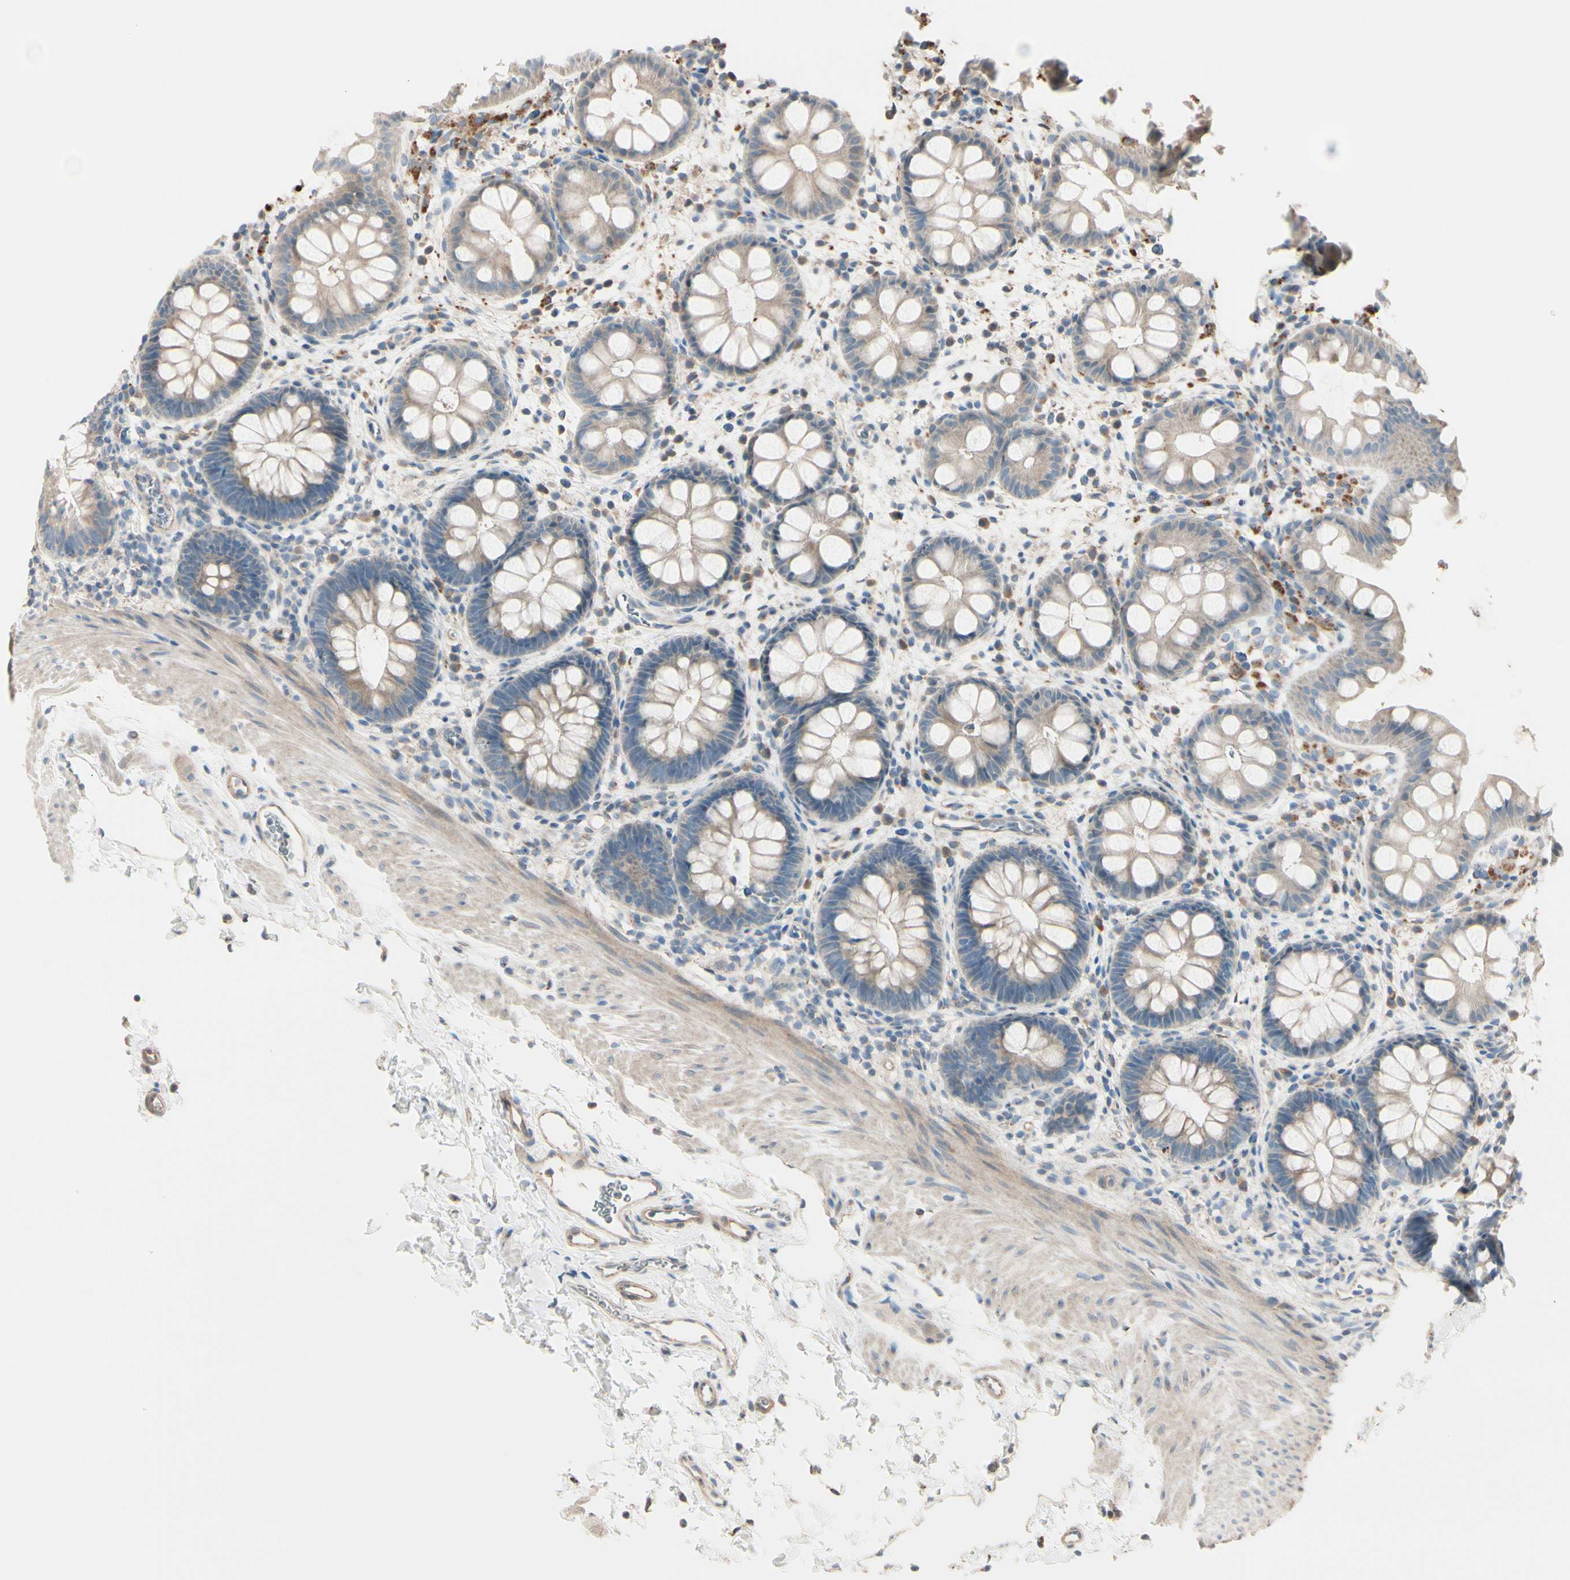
{"staining": {"intensity": "weak", "quantity": ">75%", "location": "cytoplasmic/membranous"}, "tissue": "rectum", "cell_type": "Glandular cells", "image_type": "normal", "snomed": [{"axis": "morphology", "description": "Normal tissue, NOS"}, {"axis": "topography", "description": "Rectum"}], "caption": "Rectum stained for a protein exhibits weak cytoplasmic/membranous positivity in glandular cells. The staining was performed using DAB to visualize the protein expression in brown, while the nuclei were stained in blue with hematoxylin (Magnification: 20x).", "gene": "EPHA3", "patient": {"sex": "female", "age": 24}}